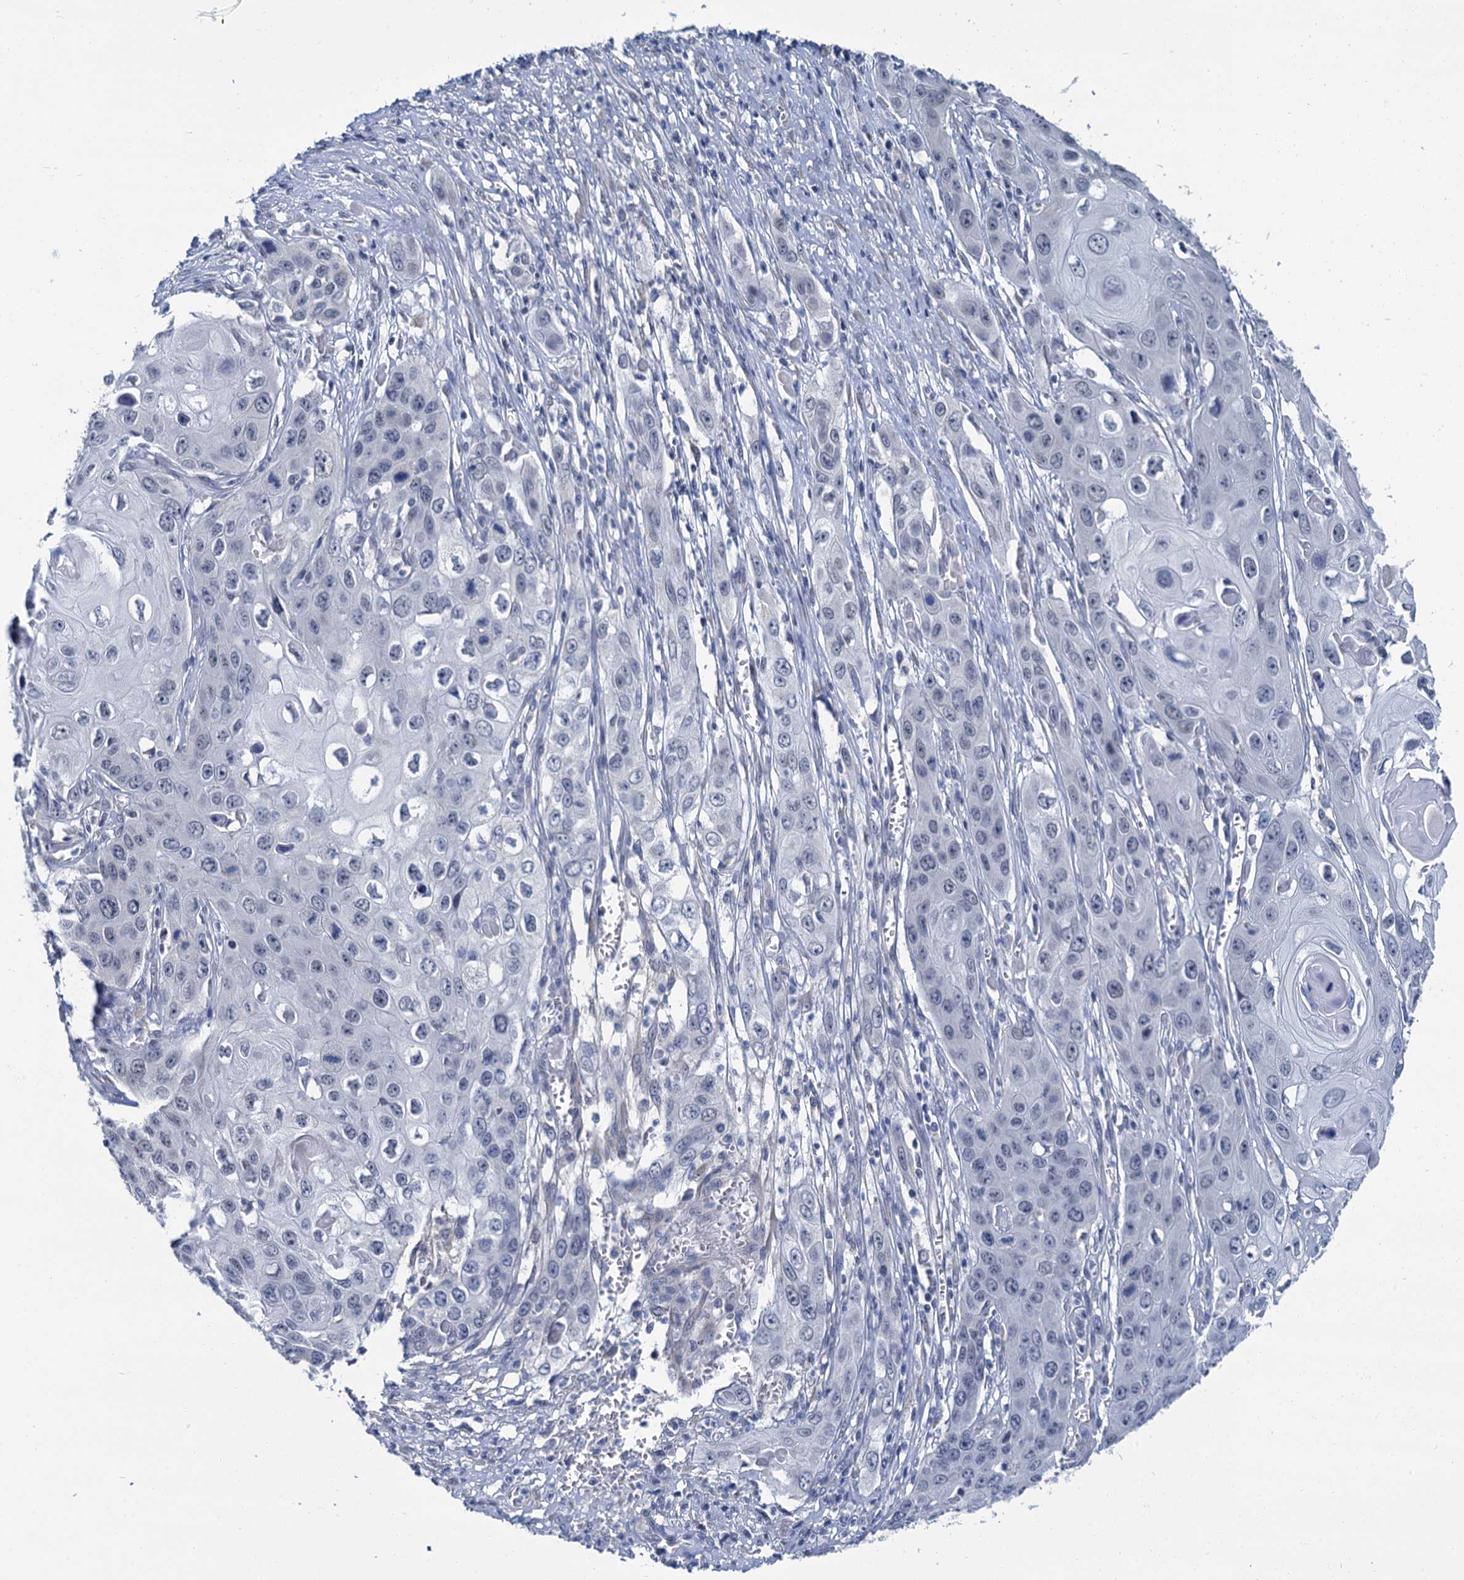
{"staining": {"intensity": "negative", "quantity": "none", "location": "none"}, "tissue": "skin cancer", "cell_type": "Tumor cells", "image_type": "cancer", "snomed": [{"axis": "morphology", "description": "Squamous cell carcinoma, NOS"}, {"axis": "topography", "description": "Skin"}], "caption": "Micrograph shows no protein staining in tumor cells of skin cancer tissue.", "gene": "MIOX", "patient": {"sex": "male", "age": 55}}